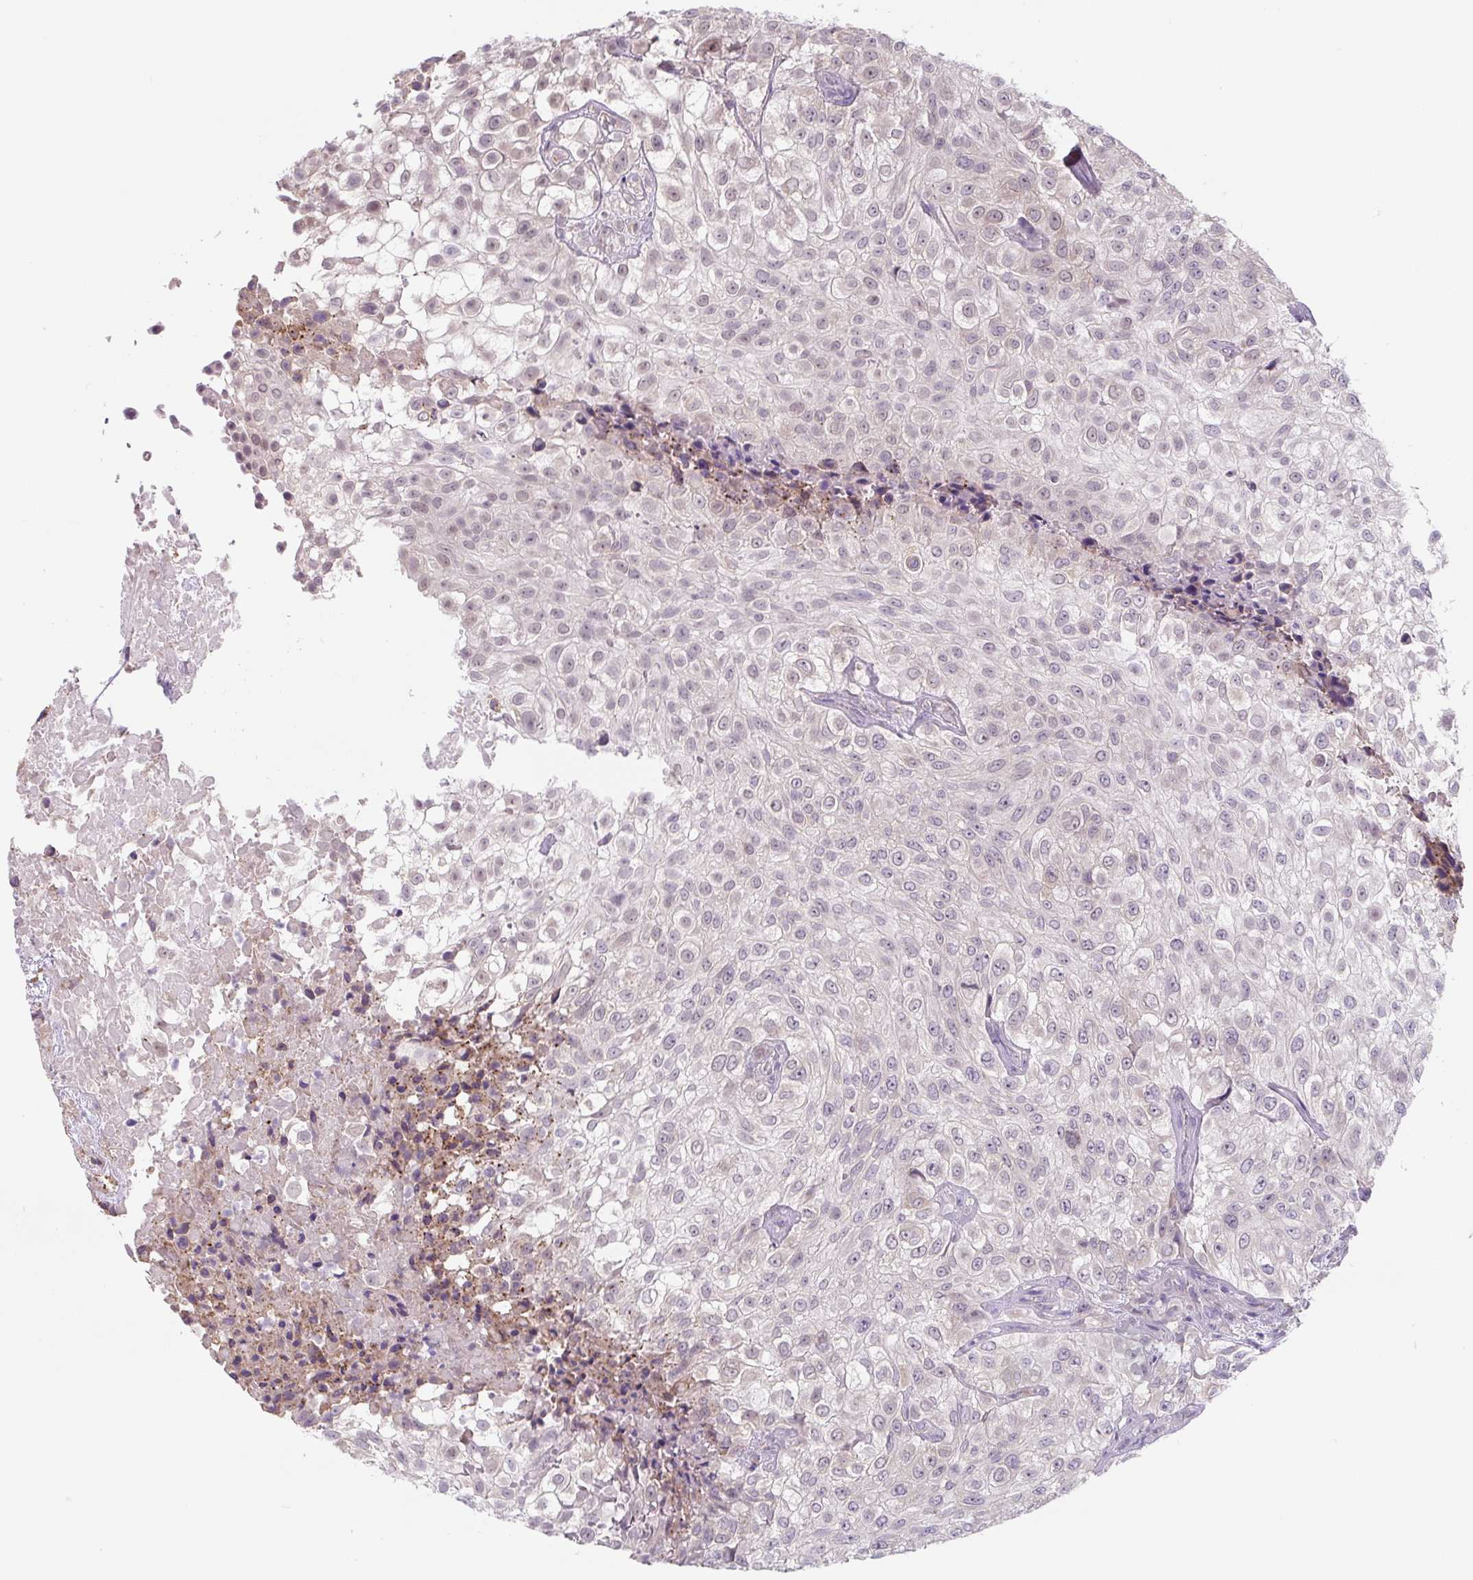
{"staining": {"intensity": "weak", "quantity": "<25%", "location": "nuclear"}, "tissue": "urothelial cancer", "cell_type": "Tumor cells", "image_type": "cancer", "snomed": [{"axis": "morphology", "description": "Urothelial carcinoma, High grade"}, {"axis": "topography", "description": "Urinary bladder"}], "caption": "Immunohistochemistry image of urothelial cancer stained for a protein (brown), which shows no staining in tumor cells.", "gene": "FZD5", "patient": {"sex": "male", "age": 56}}